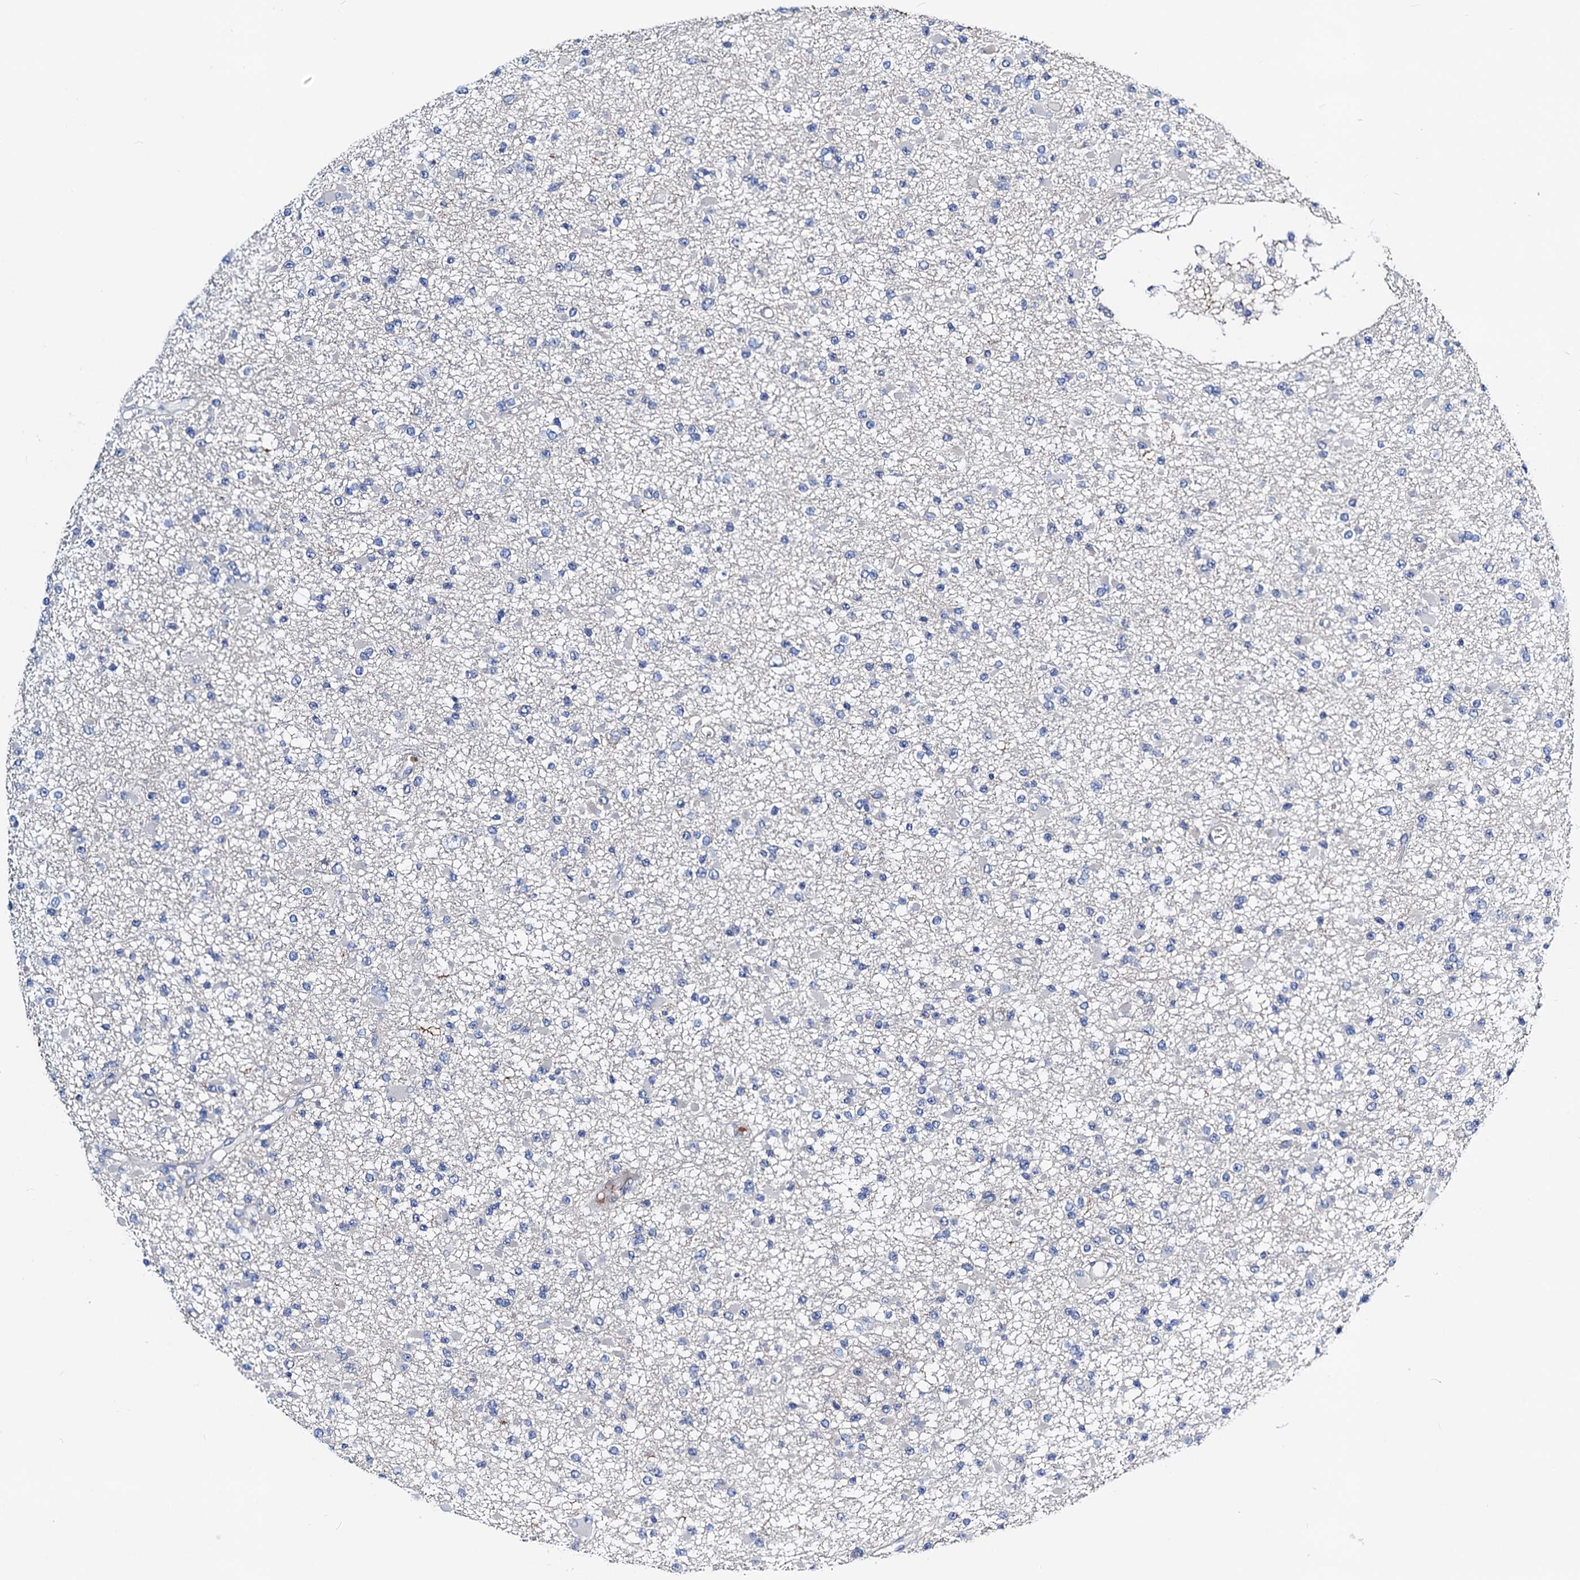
{"staining": {"intensity": "negative", "quantity": "none", "location": "none"}, "tissue": "glioma", "cell_type": "Tumor cells", "image_type": "cancer", "snomed": [{"axis": "morphology", "description": "Glioma, malignant, Low grade"}, {"axis": "topography", "description": "Brain"}], "caption": "A high-resolution photomicrograph shows immunohistochemistry (IHC) staining of glioma, which shows no significant expression in tumor cells. (Brightfield microscopy of DAB immunohistochemistry (IHC) at high magnification).", "gene": "GCOM1", "patient": {"sex": "female", "age": 22}}